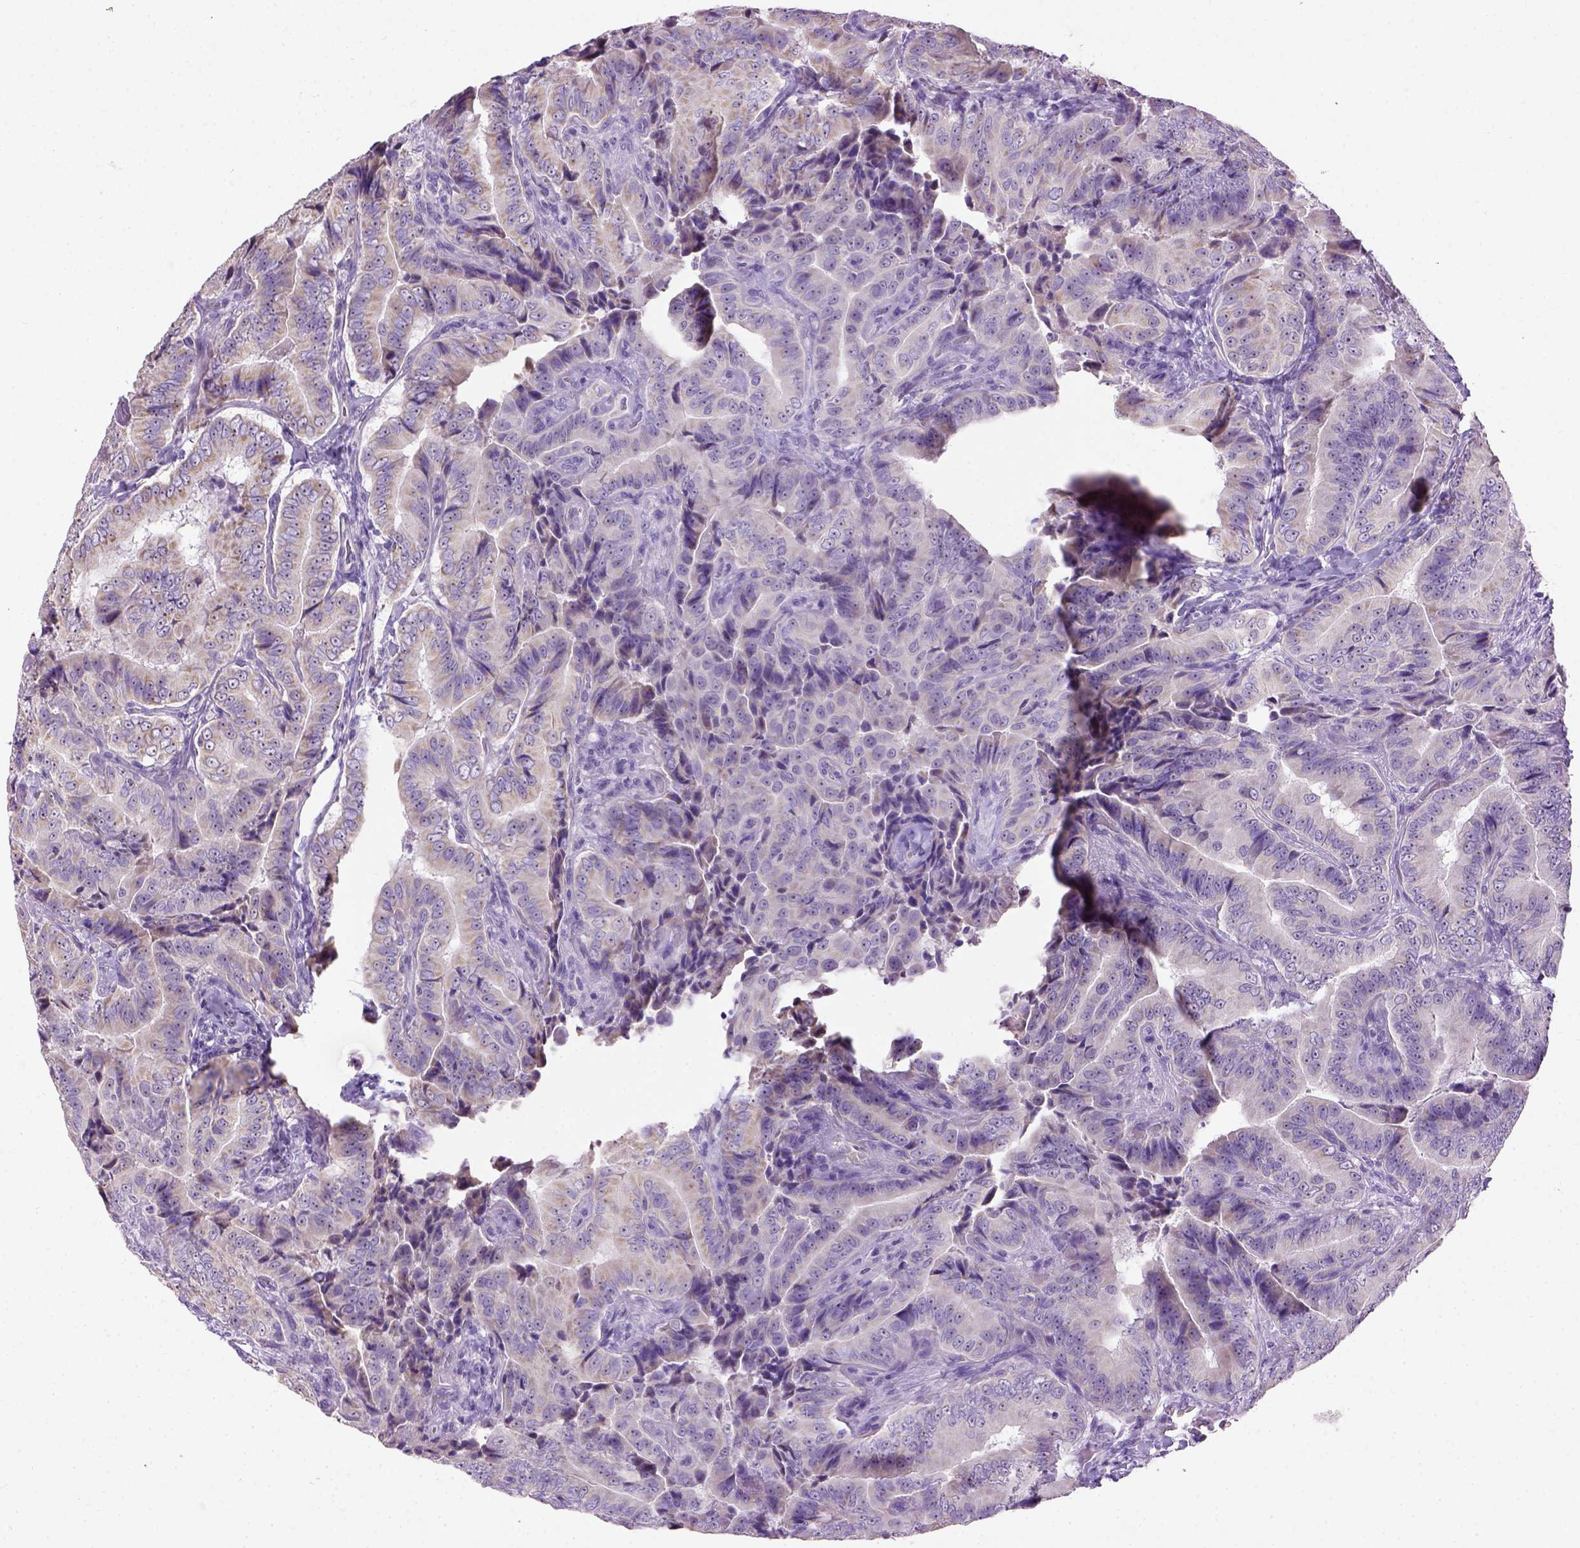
{"staining": {"intensity": "weak", "quantity": "<25%", "location": "cytoplasmic/membranous"}, "tissue": "thyroid cancer", "cell_type": "Tumor cells", "image_type": "cancer", "snomed": [{"axis": "morphology", "description": "Papillary adenocarcinoma, NOS"}, {"axis": "topography", "description": "Thyroid gland"}], "caption": "Tumor cells show no significant protein staining in papillary adenocarcinoma (thyroid).", "gene": "UTP4", "patient": {"sex": "male", "age": 61}}